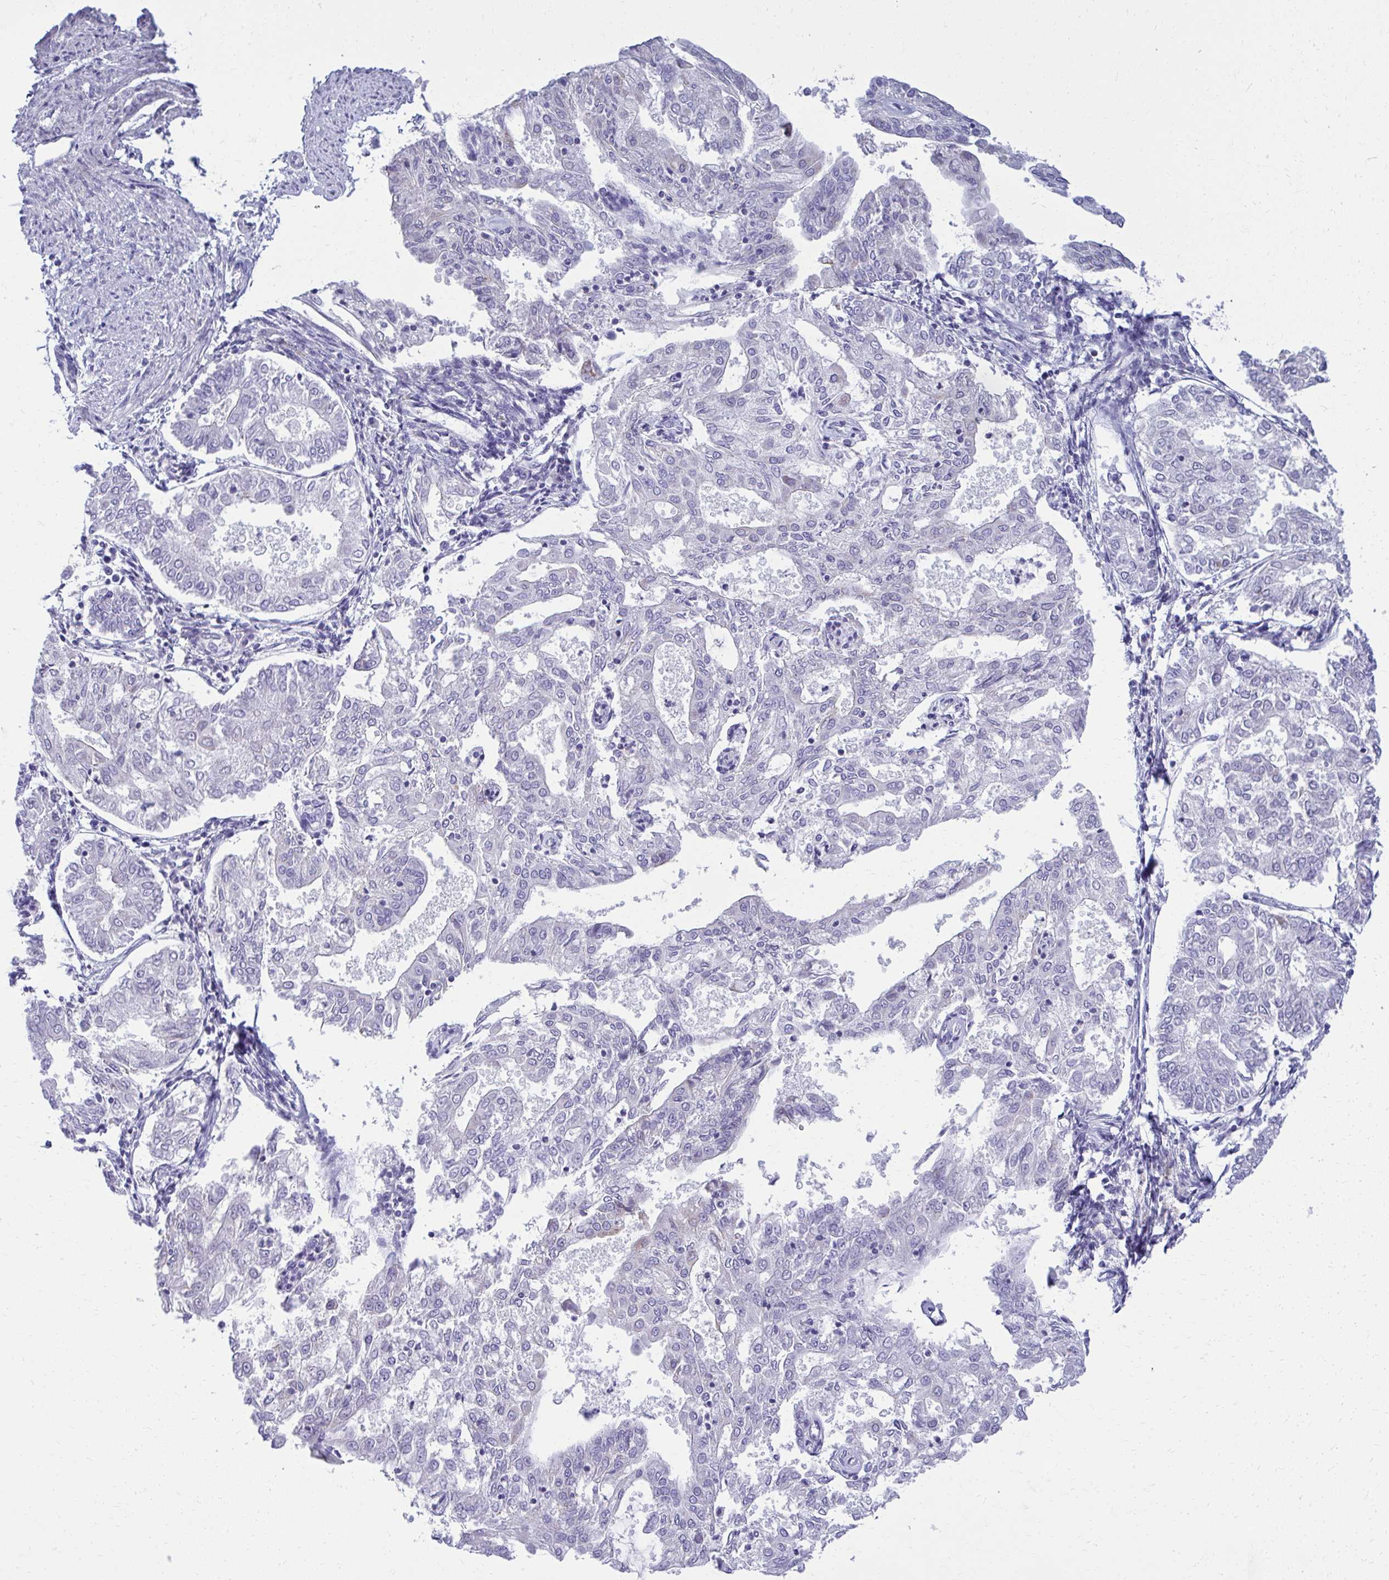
{"staining": {"intensity": "negative", "quantity": "none", "location": "none"}, "tissue": "endometrial cancer", "cell_type": "Tumor cells", "image_type": "cancer", "snomed": [{"axis": "morphology", "description": "Adenocarcinoma, NOS"}, {"axis": "topography", "description": "Endometrium"}], "caption": "Tumor cells are negative for protein expression in human adenocarcinoma (endometrial).", "gene": "AIG1", "patient": {"sex": "female", "age": 68}}